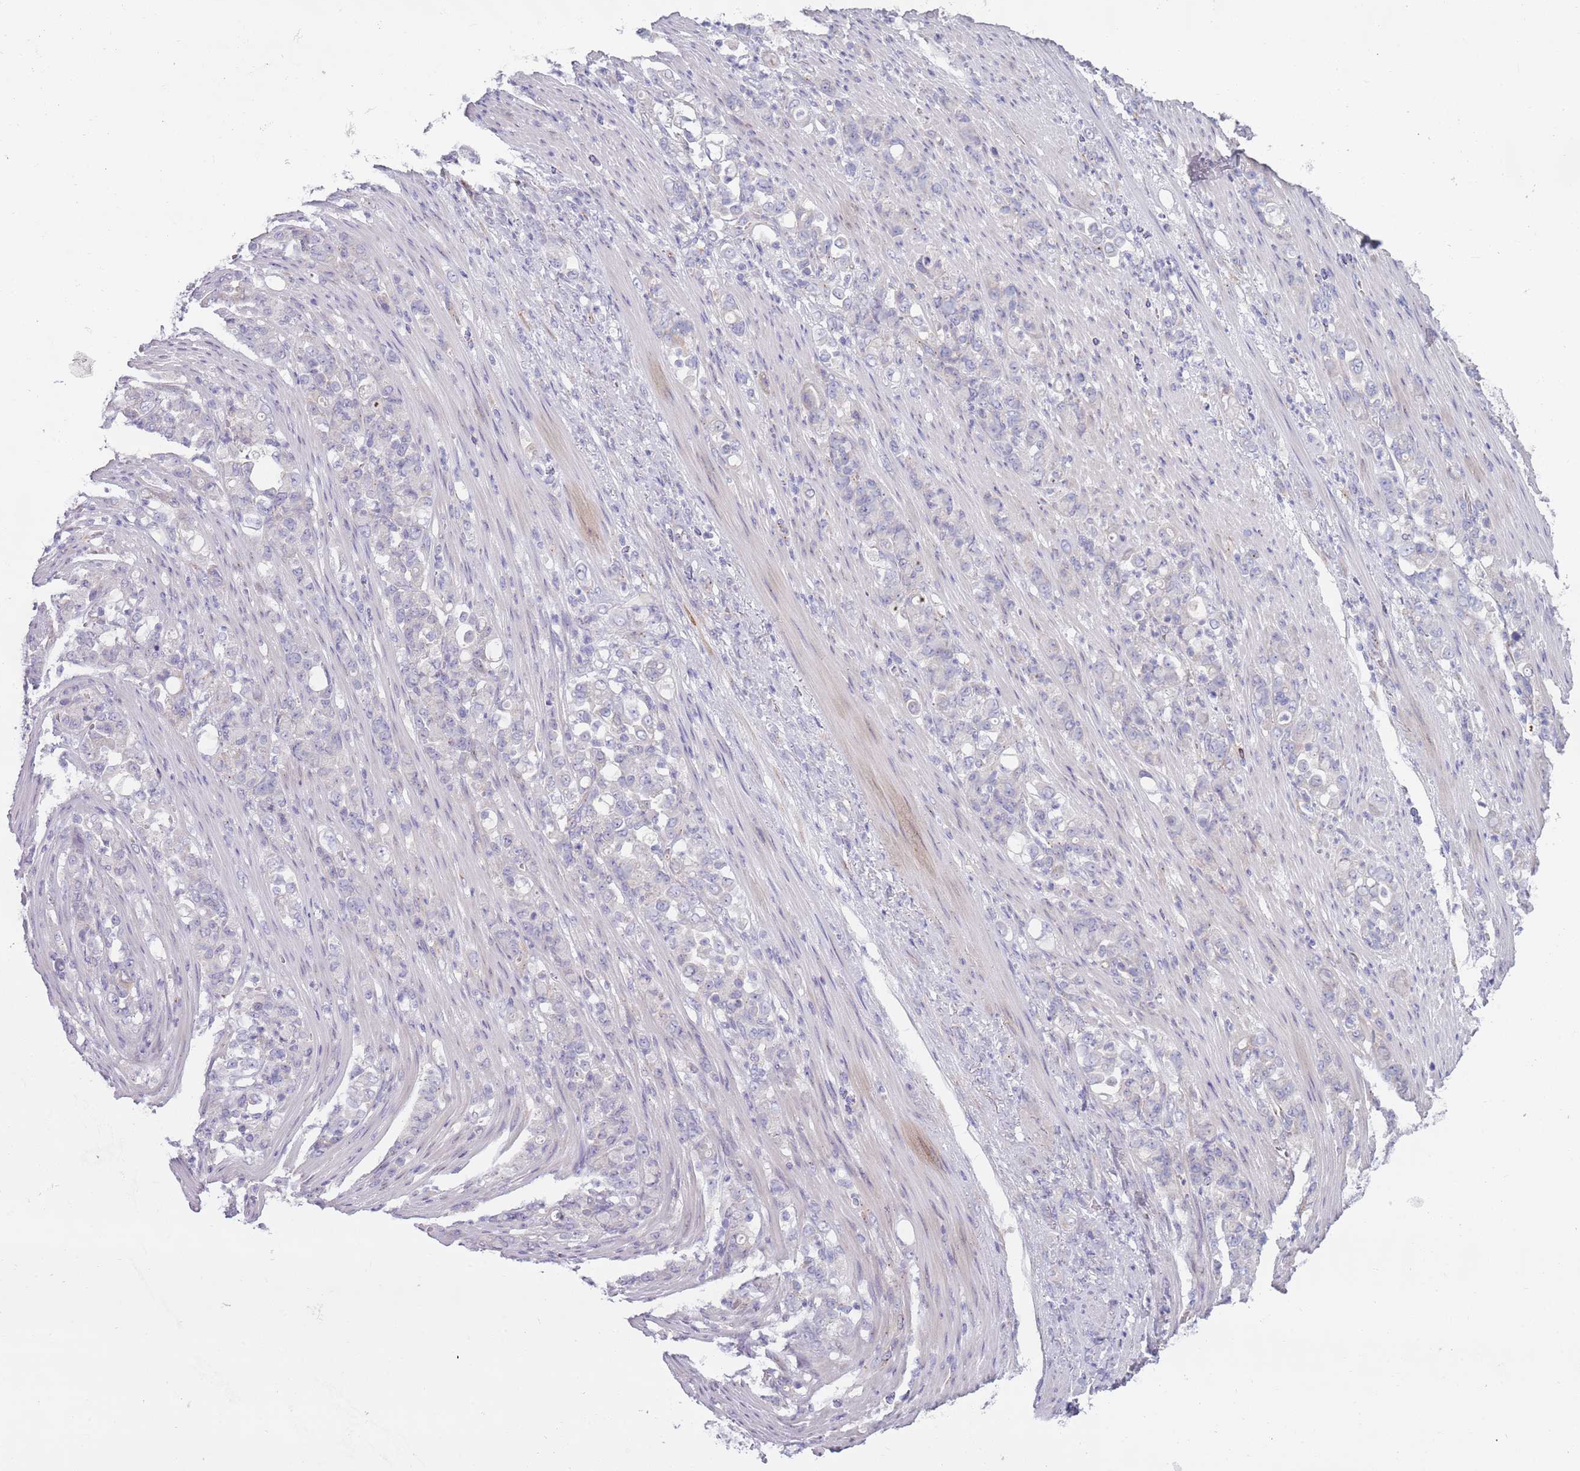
{"staining": {"intensity": "negative", "quantity": "none", "location": "none"}, "tissue": "stomach cancer", "cell_type": "Tumor cells", "image_type": "cancer", "snomed": [{"axis": "morphology", "description": "Normal tissue, NOS"}, {"axis": "morphology", "description": "Adenocarcinoma, NOS"}, {"axis": "topography", "description": "Stomach"}], "caption": "Immunohistochemistry image of human stomach cancer (adenocarcinoma) stained for a protein (brown), which displays no expression in tumor cells.", "gene": "LTB", "patient": {"sex": "female", "age": 79}}